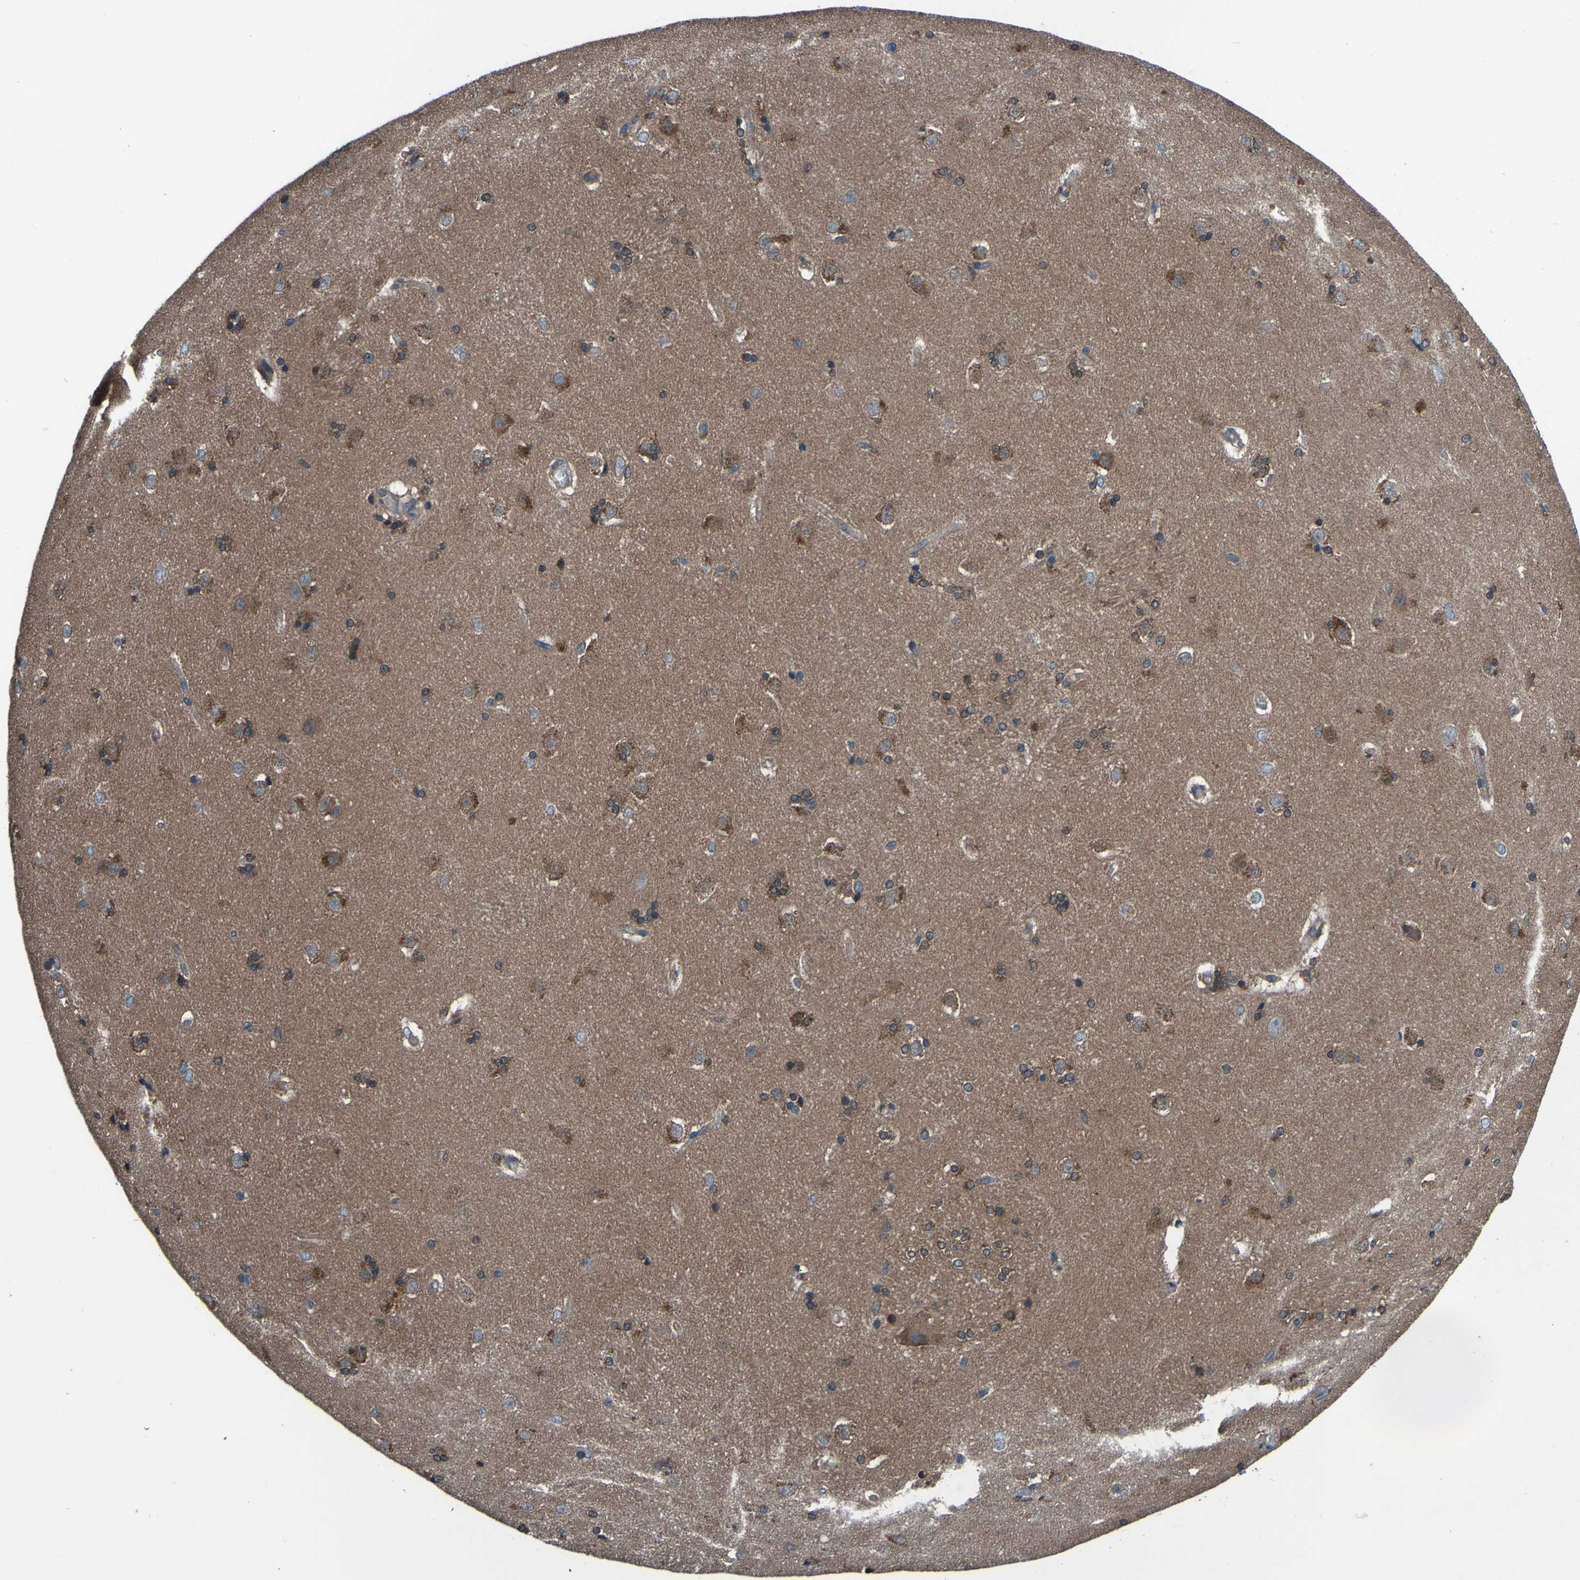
{"staining": {"intensity": "moderate", "quantity": "25%-75%", "location": "cytoplasmic/membranous"}, "tissue": "caudate", "cell_type": "Glial cells", "image_type": "normal", "snomed": [{"axis": "morphology", "description": "Normal tissue, NOS"}, {"axis": "topography", "description": "Lateral ventricle wall"}], "caption": "High-power microscopy captured an immunohistochemistry histopathology image of benign caudate, revealing moderate cytoplasmic/membranous expression in approximately 25%-75% of glial cells.", "gene": "RAB5B", "patient": {"sex": "female", "age": 19}}